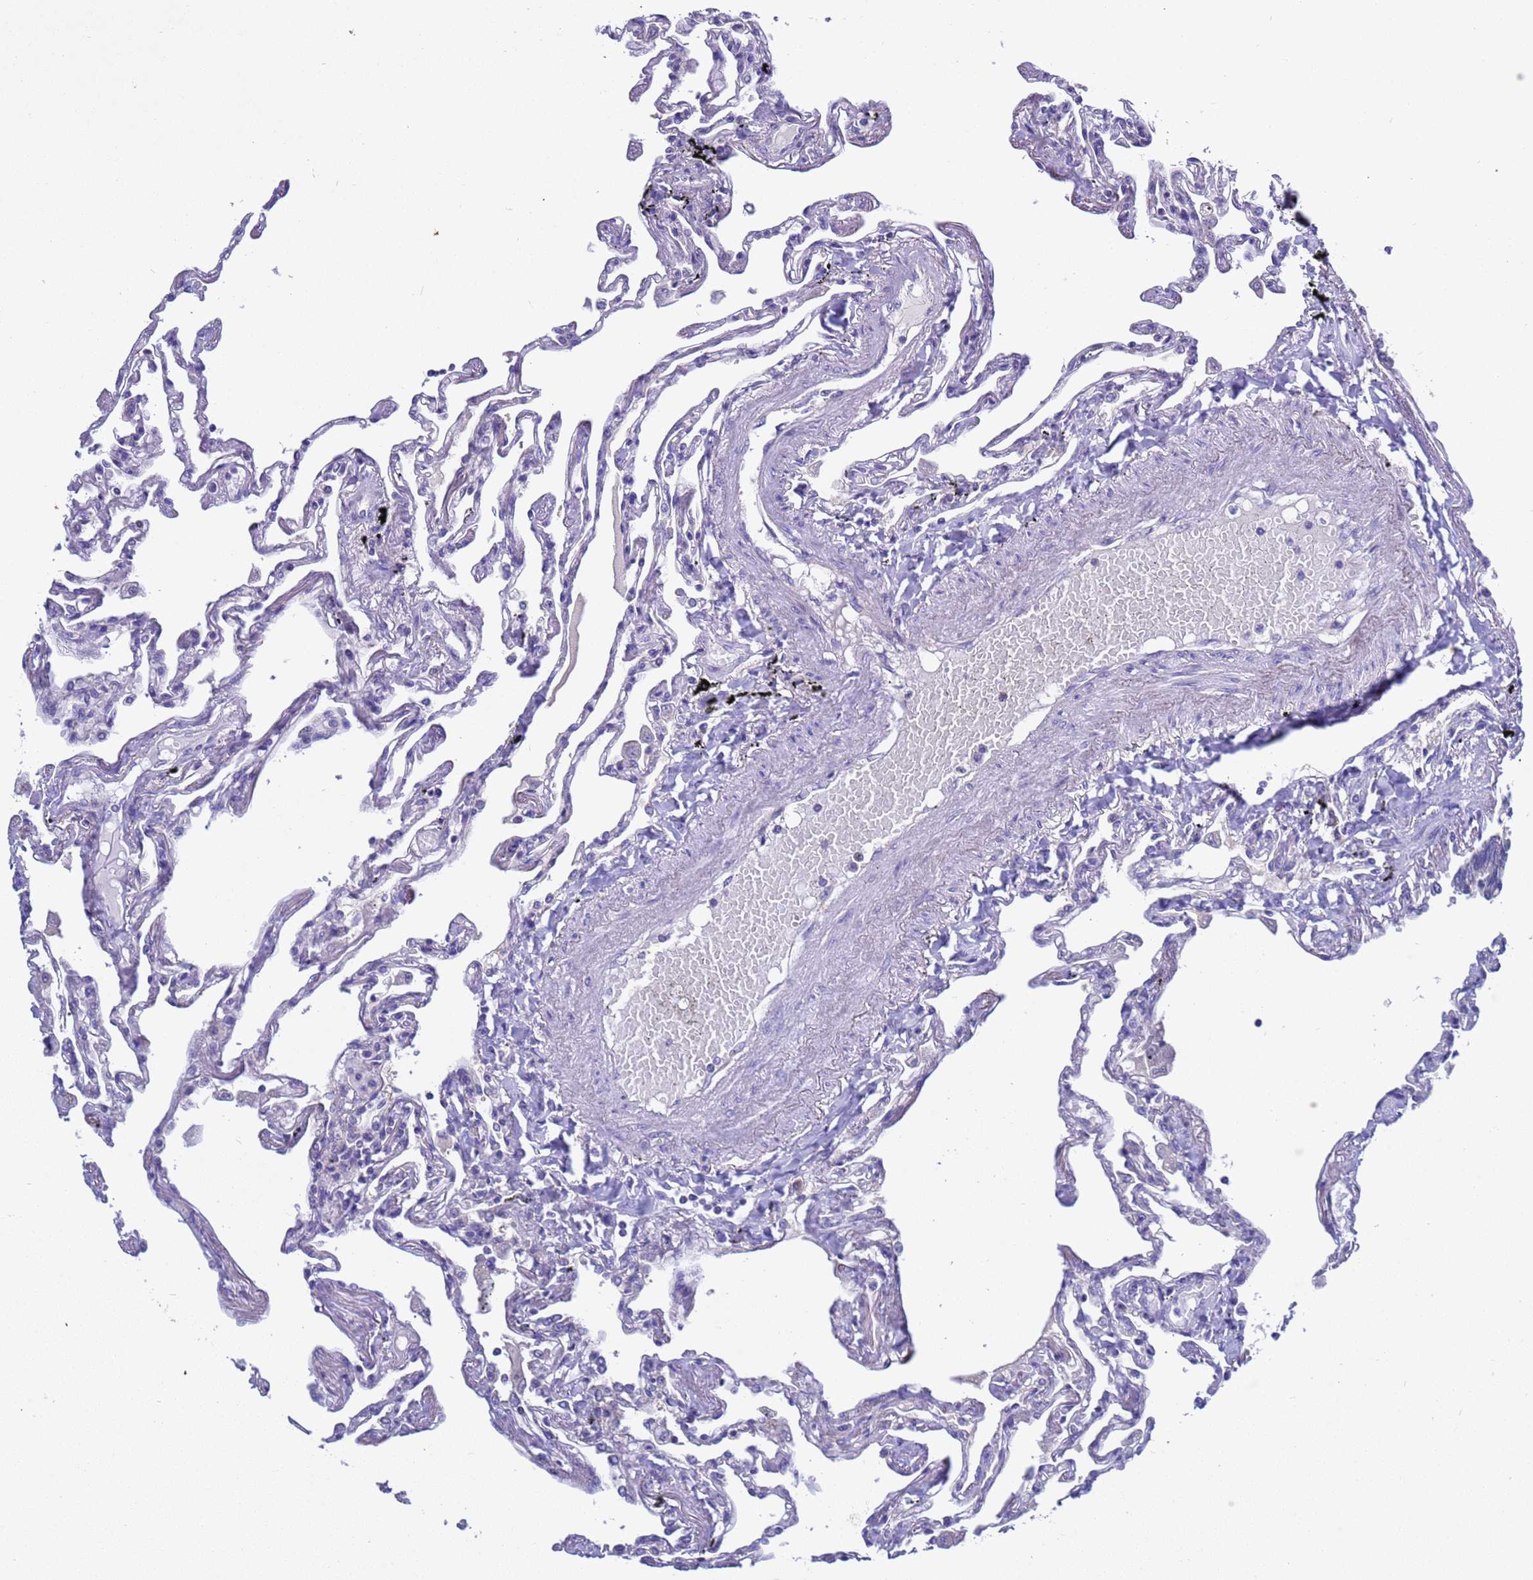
{"staining": {"intensity": "negative", "quantity": "none", "location": "none"}, "tissue": "lung", "cell_type": "Alveolar cells", "image_type": "normal", "snomed": [{"axis": "morphology", "description": "Normal tissue, NOS"}, {"axis": "topography", "description": "Lung"}], "caption": "Immunohistochemistry micrograph of benign lung stained for a protein (brown), which displays no staining in alveolar cells.", "gene": "RC3H2", "patient": {"sex": "female", "age": 67}}